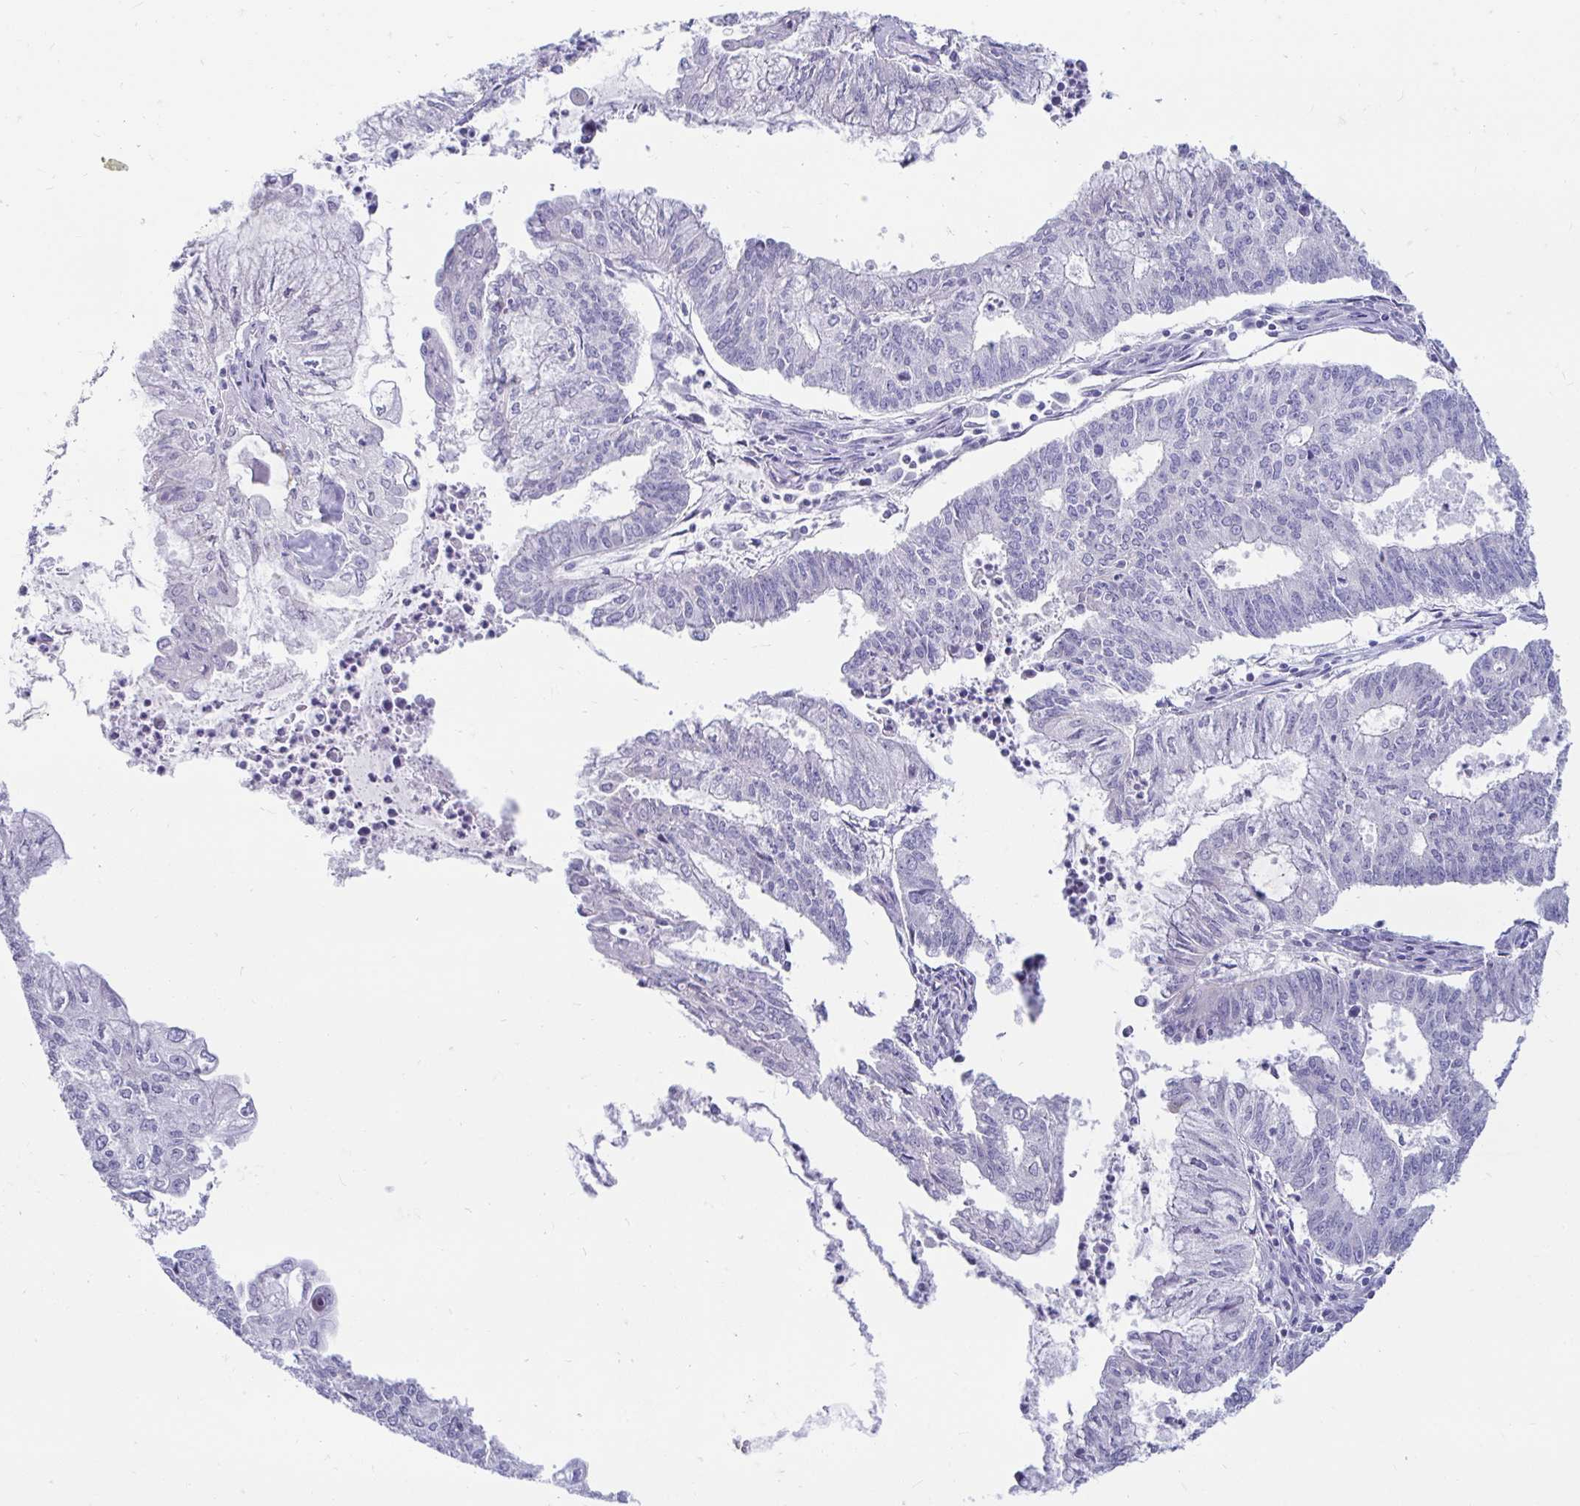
{"staining": {"intensity": "negative", "quantity": "none", "location": "none"}, "tissue": "endometrial cancer", "cell_type": "Tumor cells", "image_type": "cancer", "snomed": [{"axis": "morphology", "description": "Adenocarcinoma, NOS"}, {"axis": "topography", "description": "Endometrium"}], "caption": "DAB (3,3'-diaminobenzidine) immunohistochemical staining of human endometrial cancer (adenocarcinoma) shows no significant positivity in tumor cells.", "gene": "PEG10", "patient": {"sex": "female", "age": 61}}